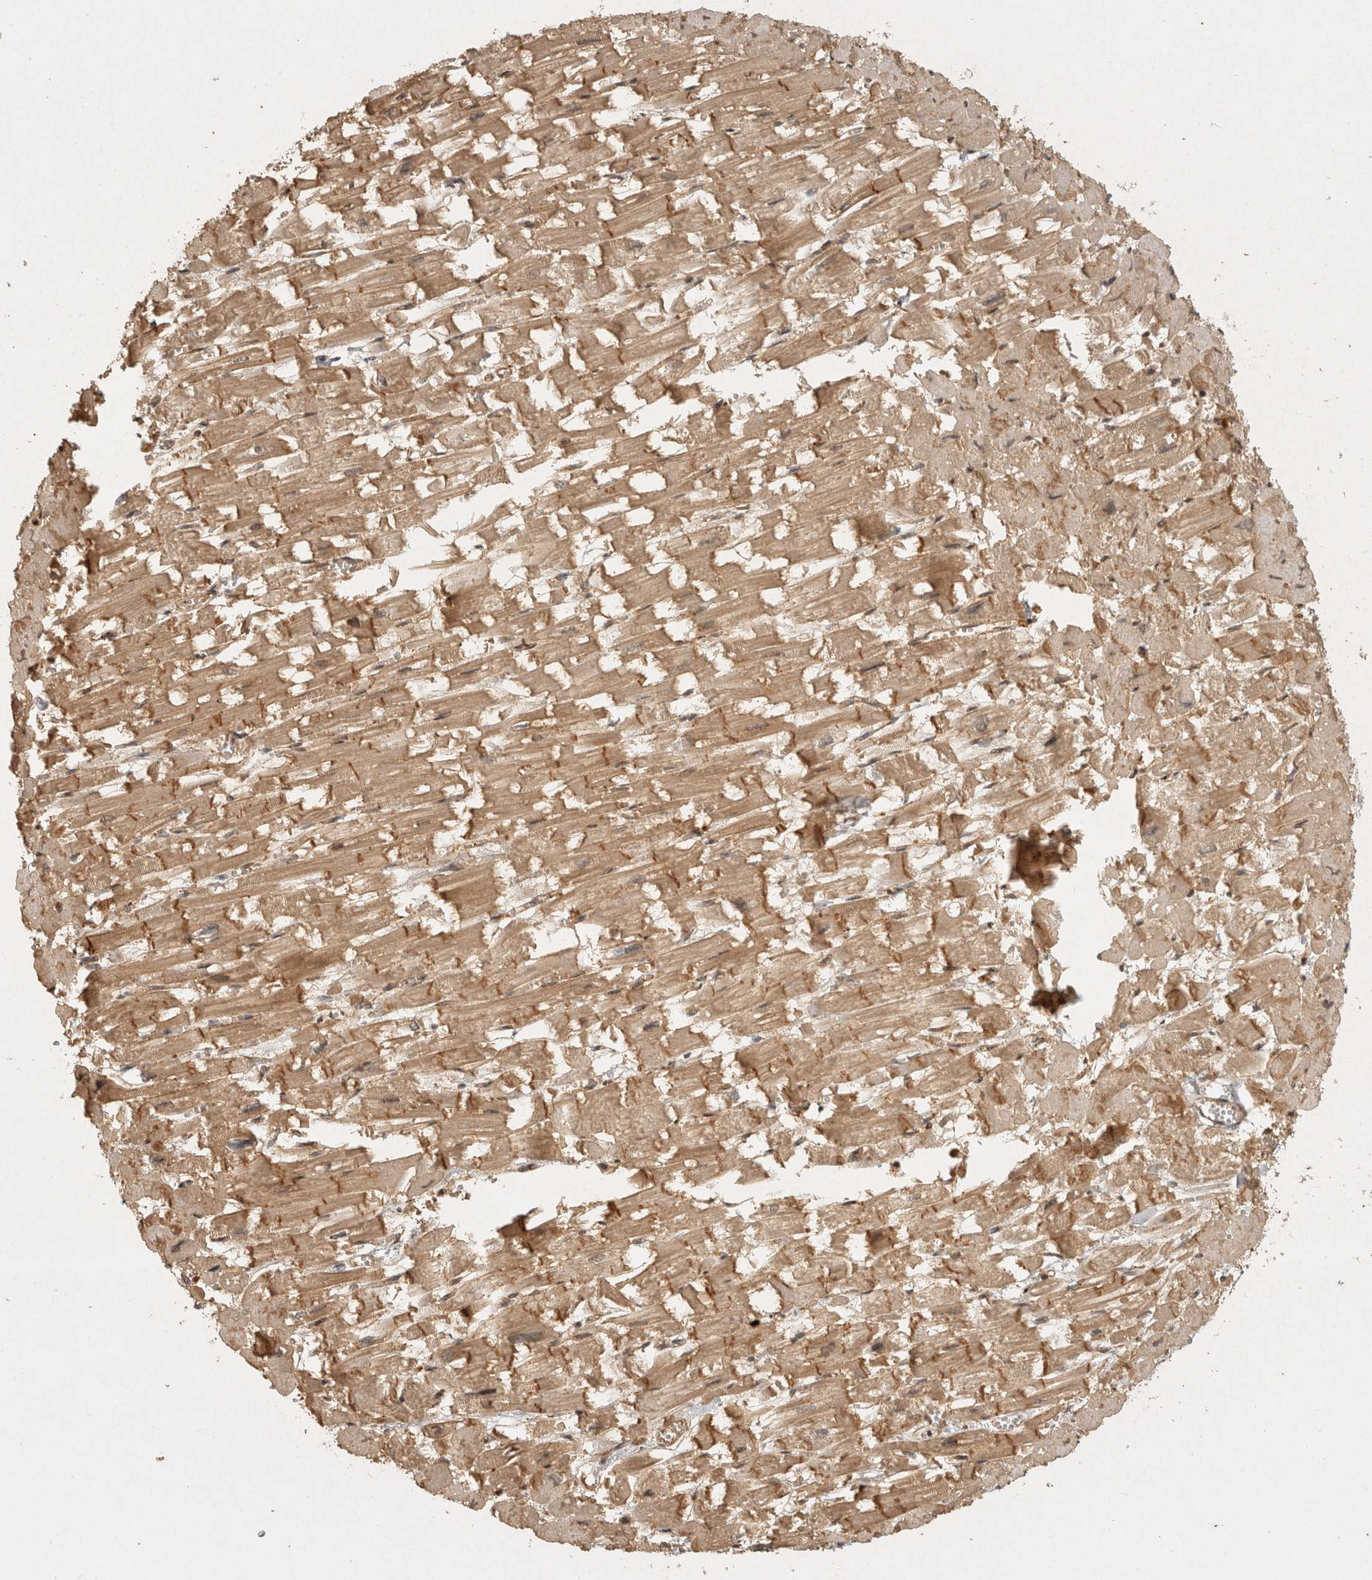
{"staining": {"intensity": "moderate", "quantity": ">75%", "location": "cytoplasmic/membranous"}, "tissue": "heart muscle", "cell_type": "Cardiomyocytes", "image_type": "normal", "snomed": [{"axis": "morphology", "description": "Normal tissue, NOS"}, {"axis": "topography", "description": "Heart"}], "caption": "Heart muscle stained with immunohistochemistry (IHC) displays moderate cytoplasmic/membranous positivity in approximately >75% of cardiomyocytes.", "gene": "CAMSAP2", "patient": {"sex": "male", "age": 54}}